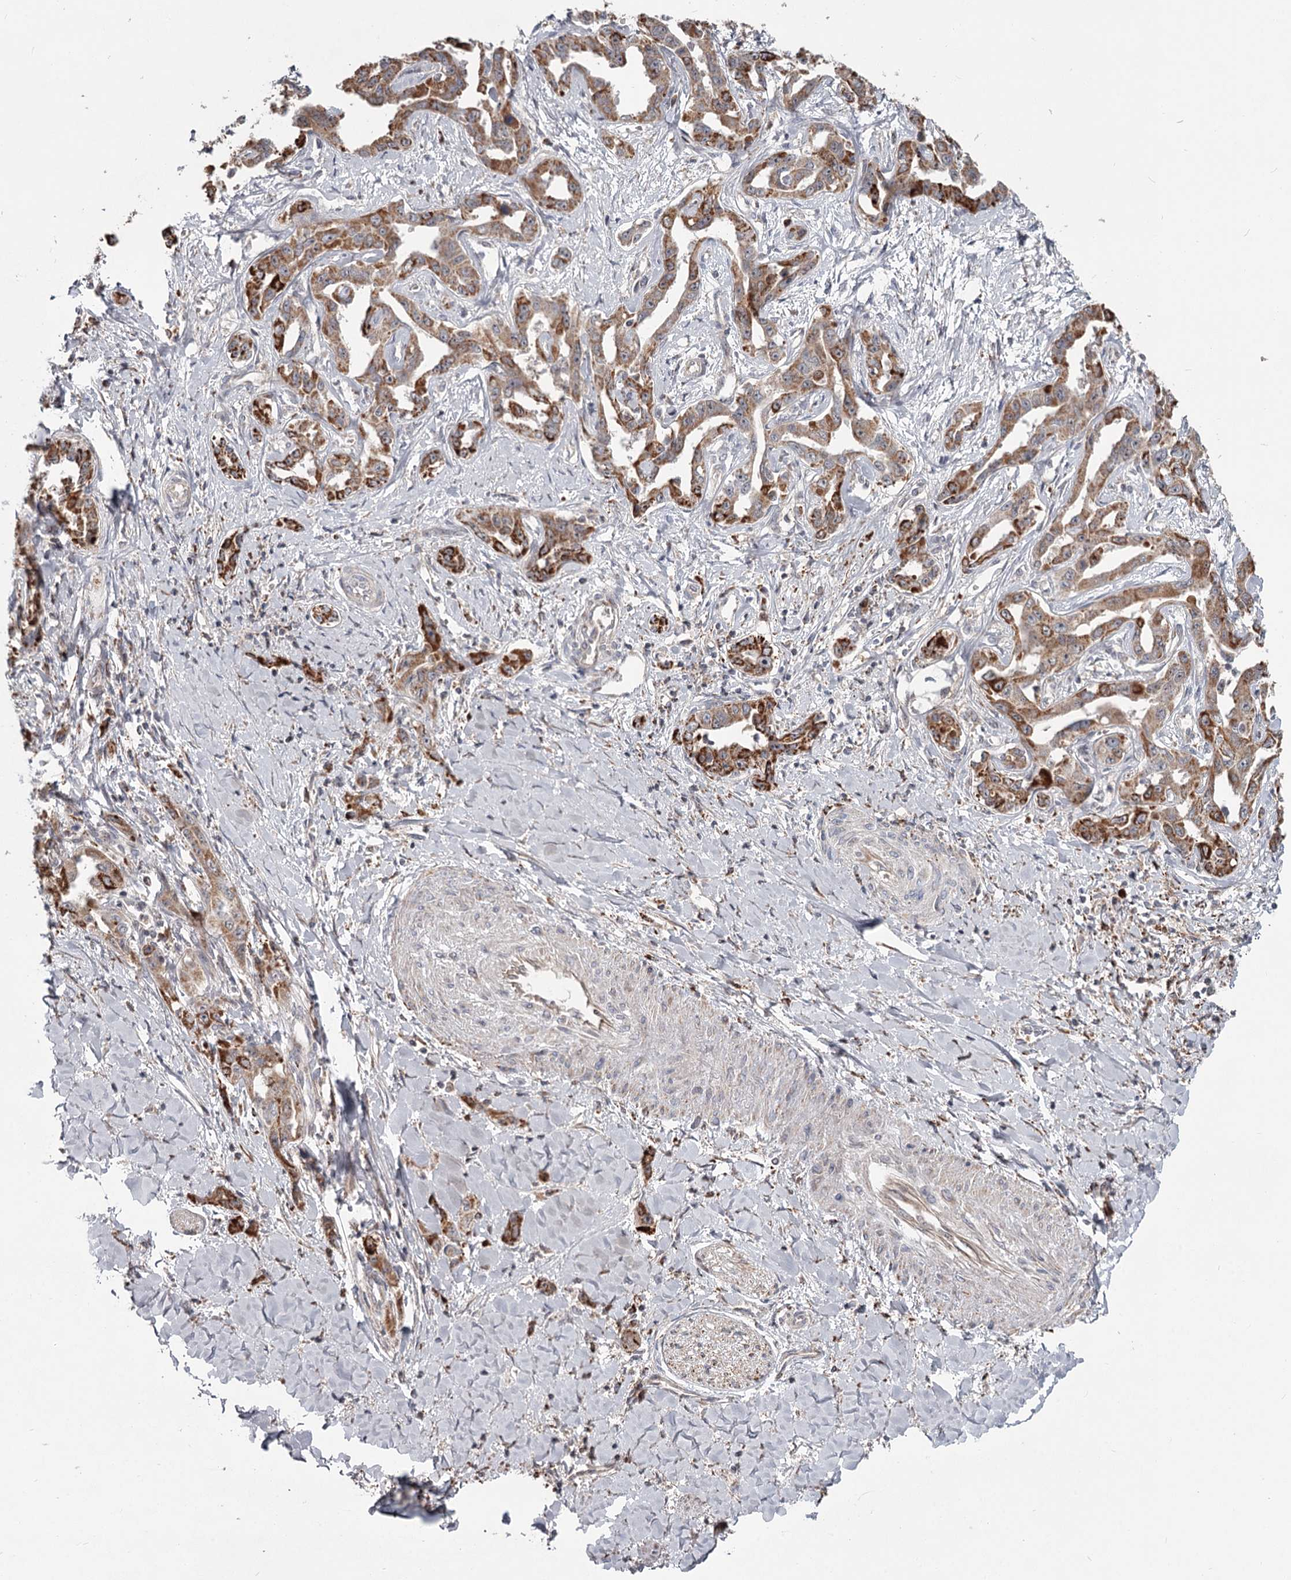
{"staining": {"intensity": "moderate", "quantity": ">75%", "location": "cytoplasmic/membranous"}, "tissue": "liver cancer", "cell_type": "Tumor cells", "image_type": "cancer", "snomed": [{"axis": "morphology", "description": "Cholangiocarcinoma"}, {"axis": "topography", "description": "Liver"}], "caption": "Brown immunohistochemical staining in human liver cholangiocarcinoma displays moderate cytoplasmic/membranous positivity in approximately >75% of tumor cells.", "gene": "CDC123", "patient": {"sex": "male", "age": 59}}